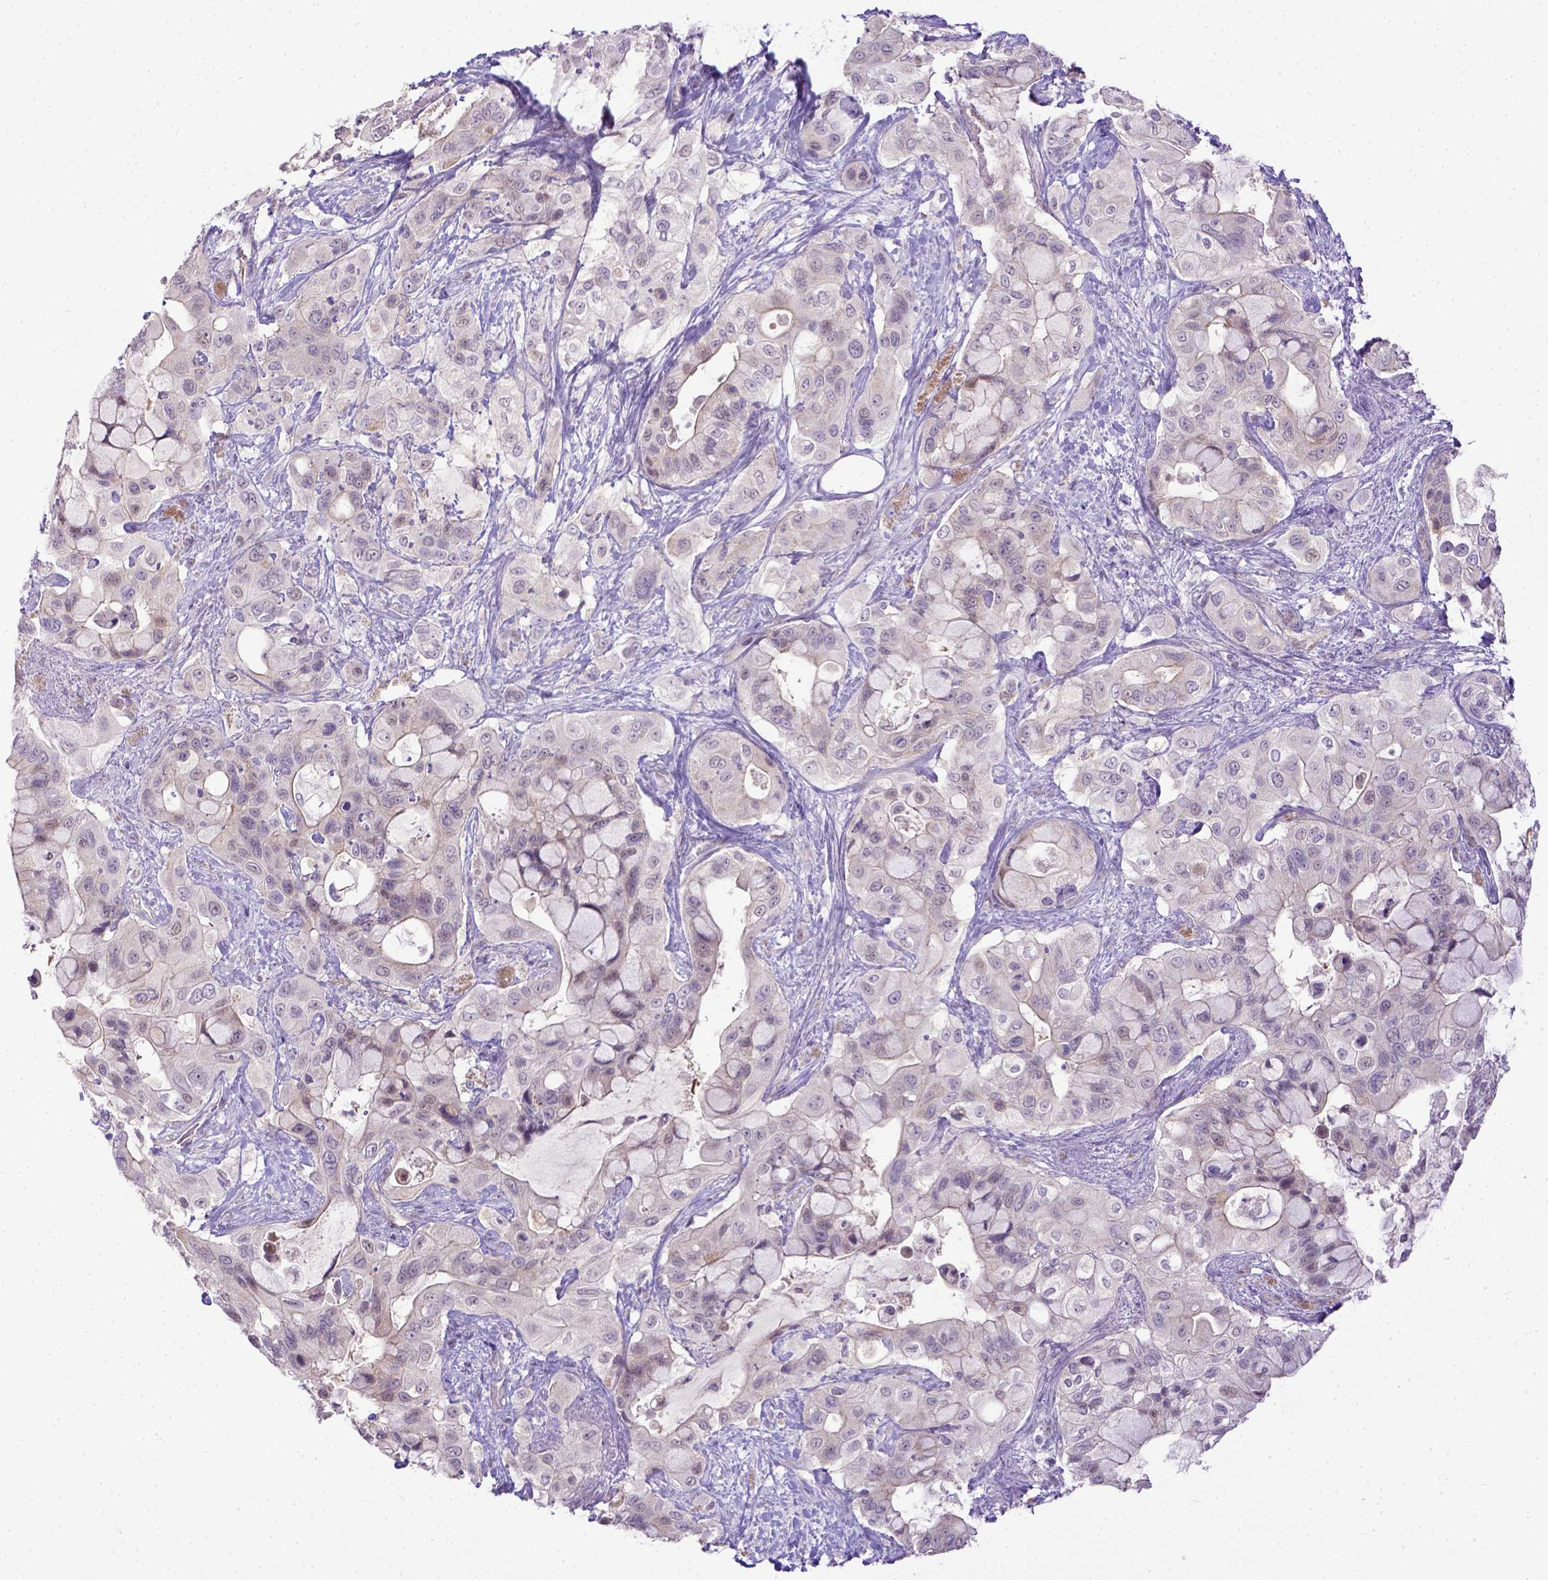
{"staining": {"intensity": "negative", "quantity": "none", "location": "none"}, "tissue": "pancreatic cancer", "cell_type": "Tumor cells", "image_type": "cancer", "snomed": [{"axis": "morphology", "description": "Adenocarcinoma, NOS"}, {"axis": "topography", "description": "Pancreas"}], "caption": "DAB (3,3'-diaminobenzidine) immunohistochemical staining of pancreatic cancer (adenocarcinoma) shows no significant expression in tumor cells.", "gene": "BTN1A1", "patient": {"sex": "male", "age": 71}}